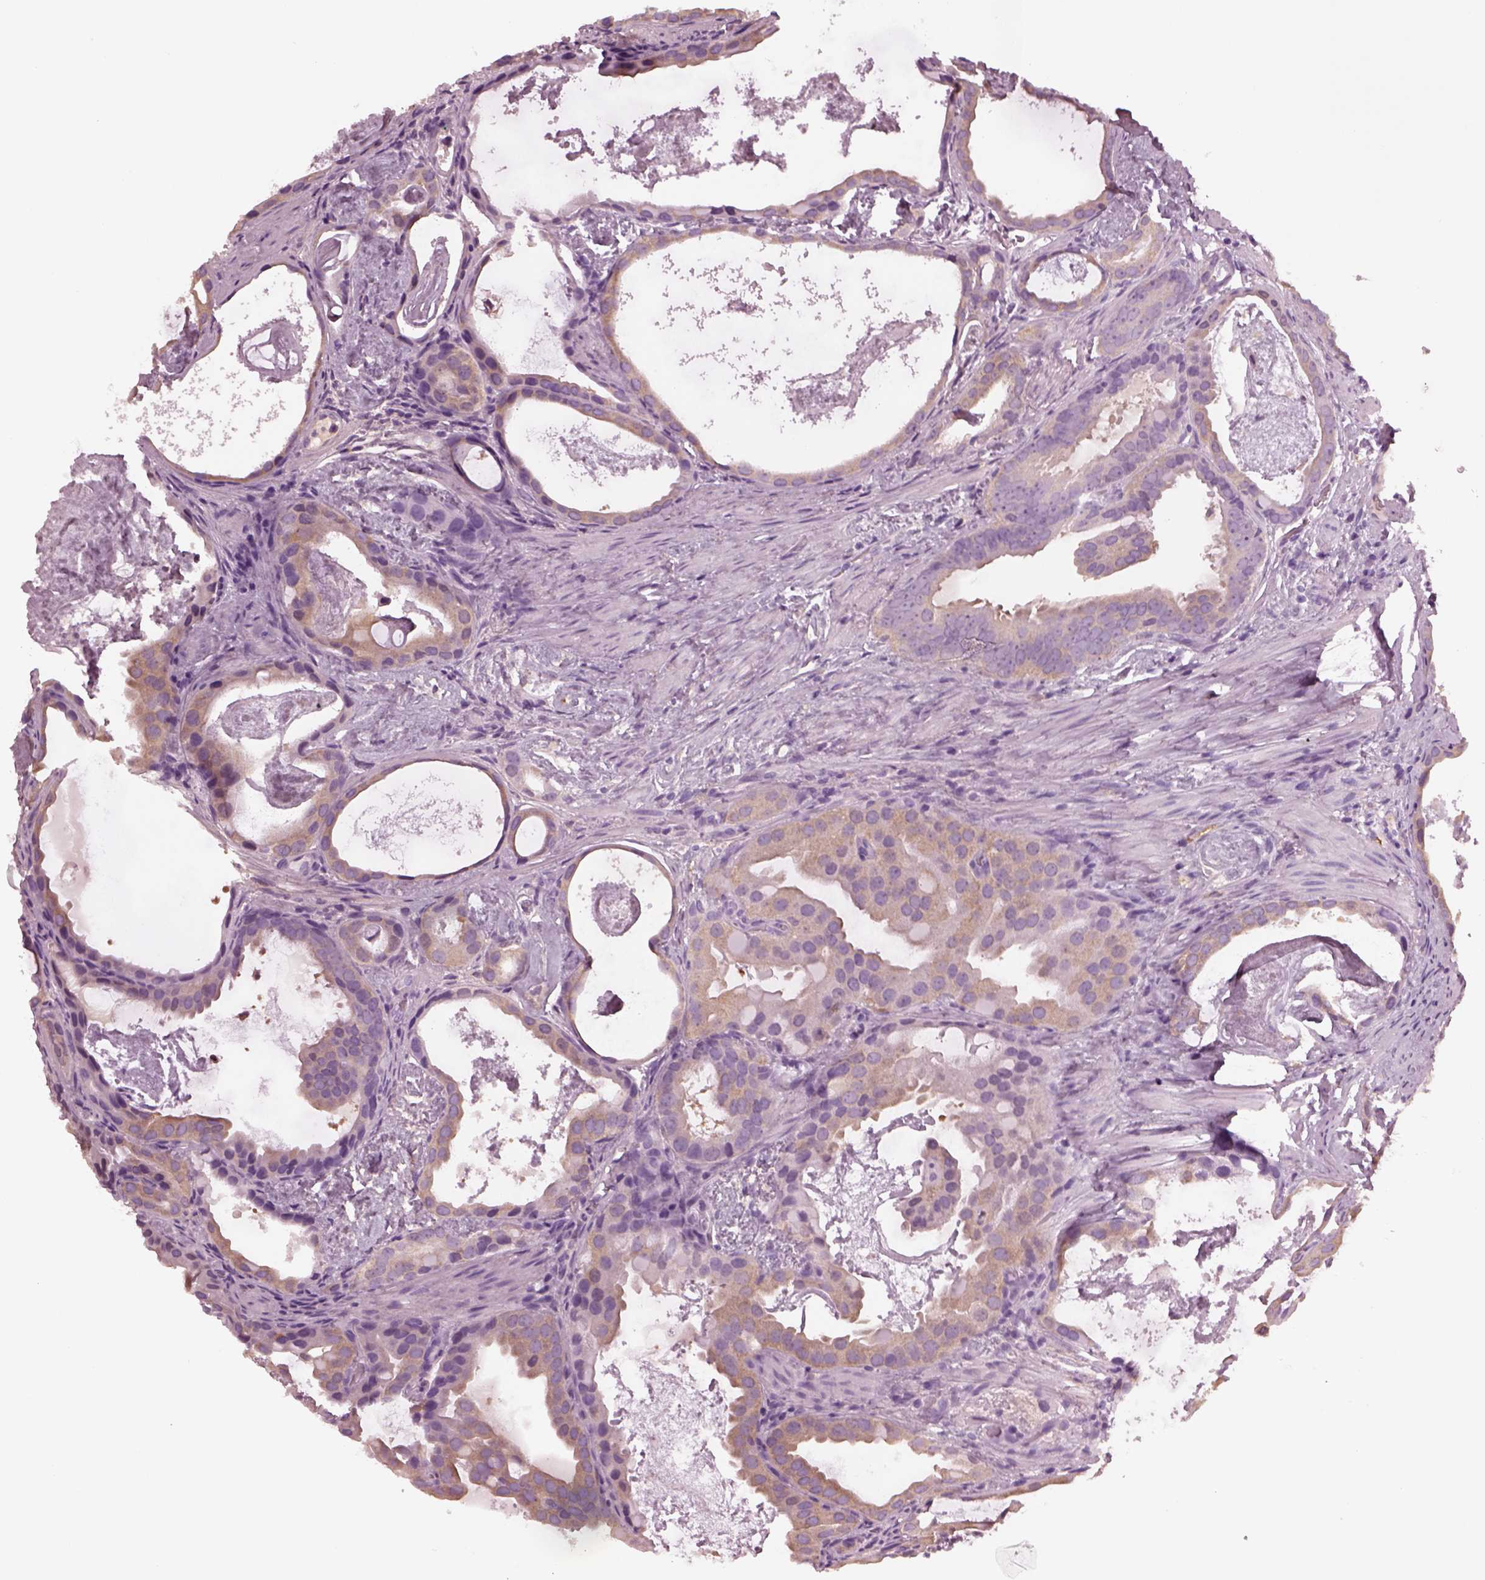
{"staining": {"intensity": "weak", "quantity": ">75%", "location": "cytoplasmic/membranous"}, "tissue": "prostate cancer", "cell_type": "Tumor cells", "image_type": "cancer", "snomed": [{"axis": "morphology", "description": "Adenocarcinoma, Low grade"}, {"axis": "topography", "description": "Prostate and seminal vesicle, NOS"}], "caption": "Human low-grade adenocarcinoma (prostate) stained with a protein marker exhibits weak staining in tumor cells.", "gene": "SHTN1", "patient": {"sex": "male", "age": 71}}